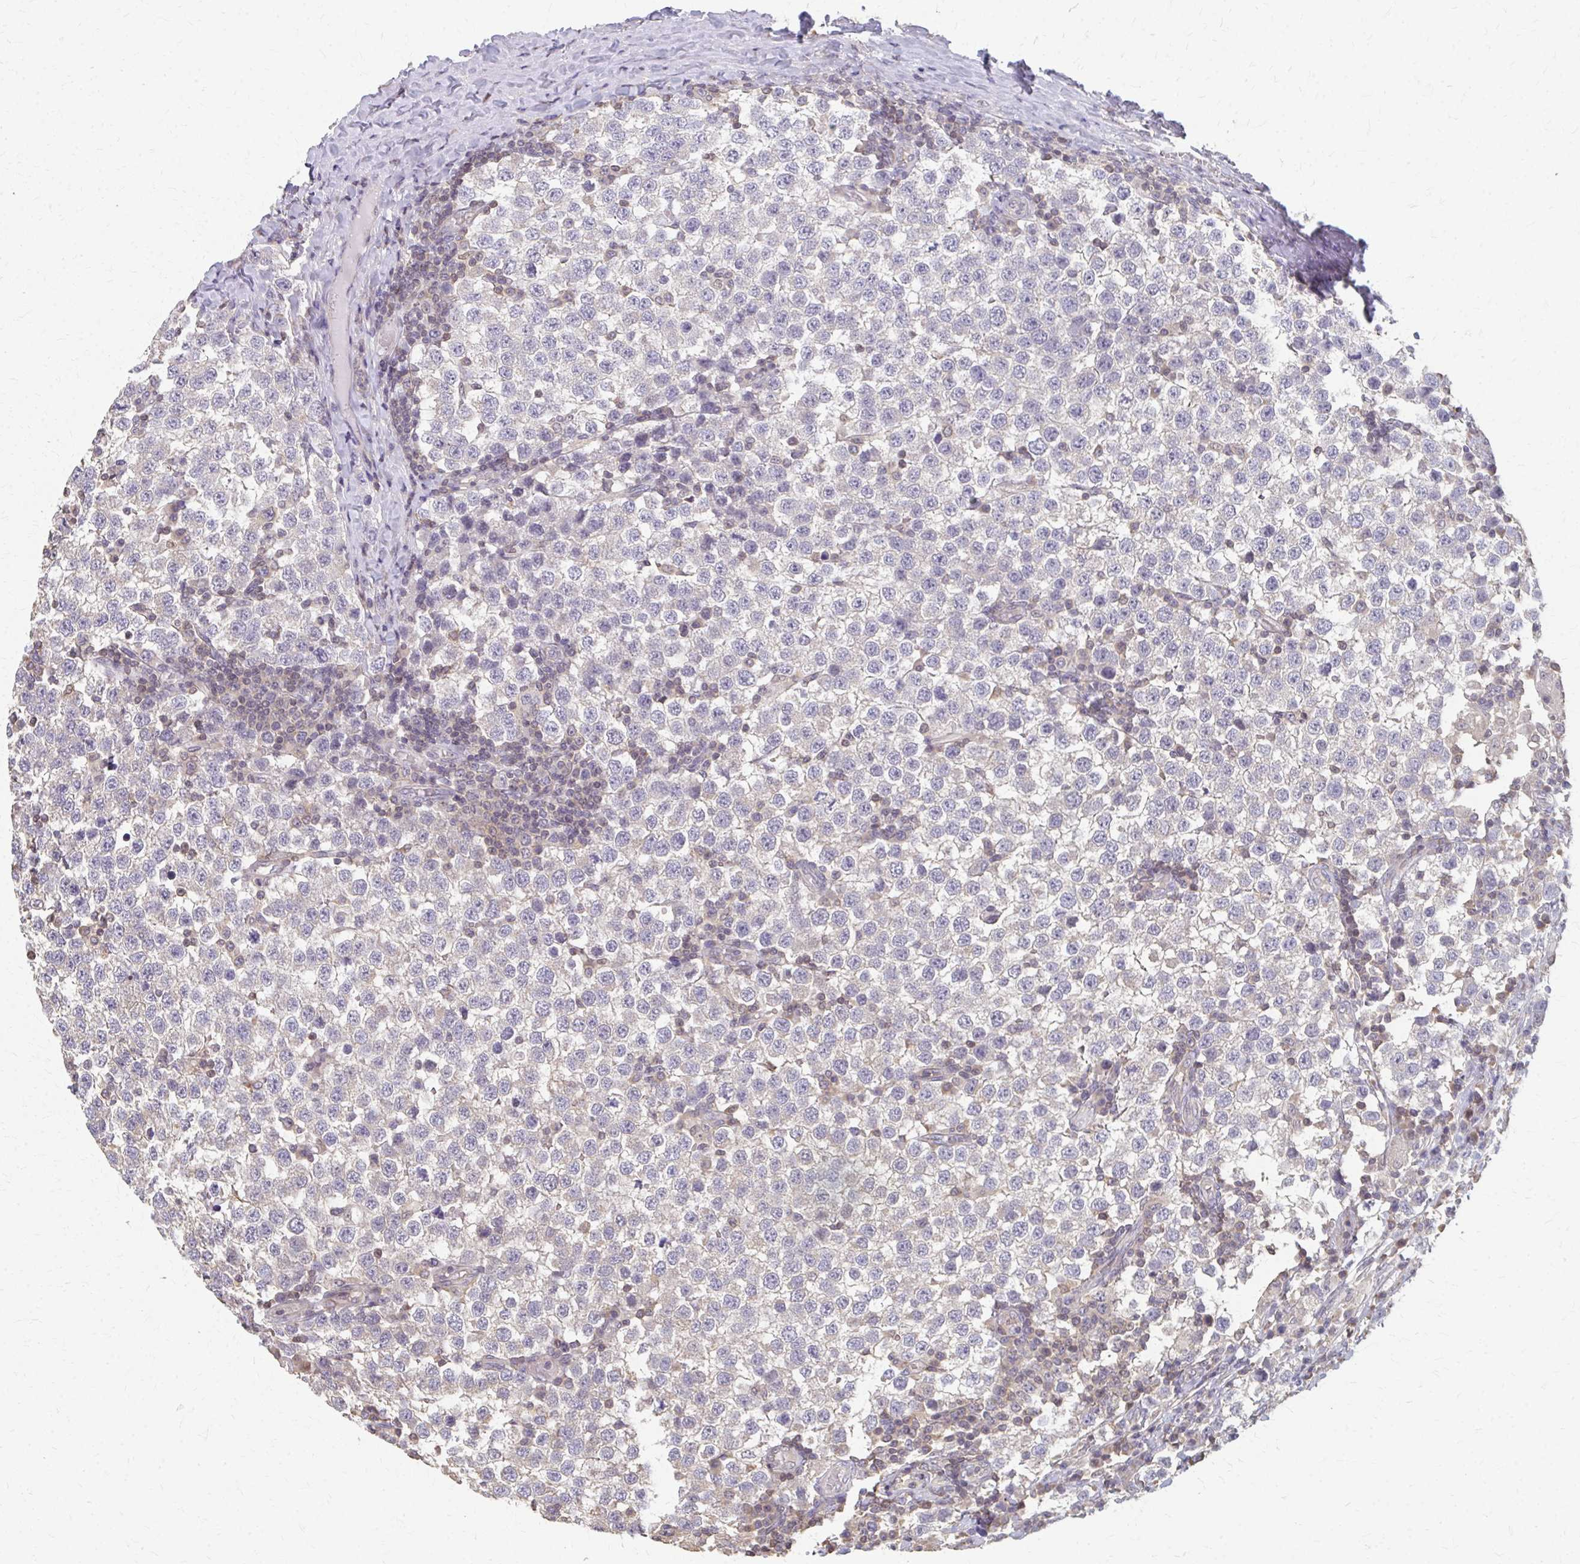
{"staining": {"intensity": "negative", "quantity": "none", "location": "none"}, "tissue": "testis cancer", "cell_type": "Tumor cells", "image_type": "cancer", "snomed": [{"axis": "morphology", "description": "Seminoma, NOS"}, {"axis": "topography", "description": "Testis"}], "caption": "Micrograph shows no protein positivity in tumor cells of testis cancer (seminoma) tissue. (Immunohistochemistry (ihc), brightfield microscopy, high magnification).", "gene": "RABGAP1L", "patient": {"sex": "male", "age": 34}}